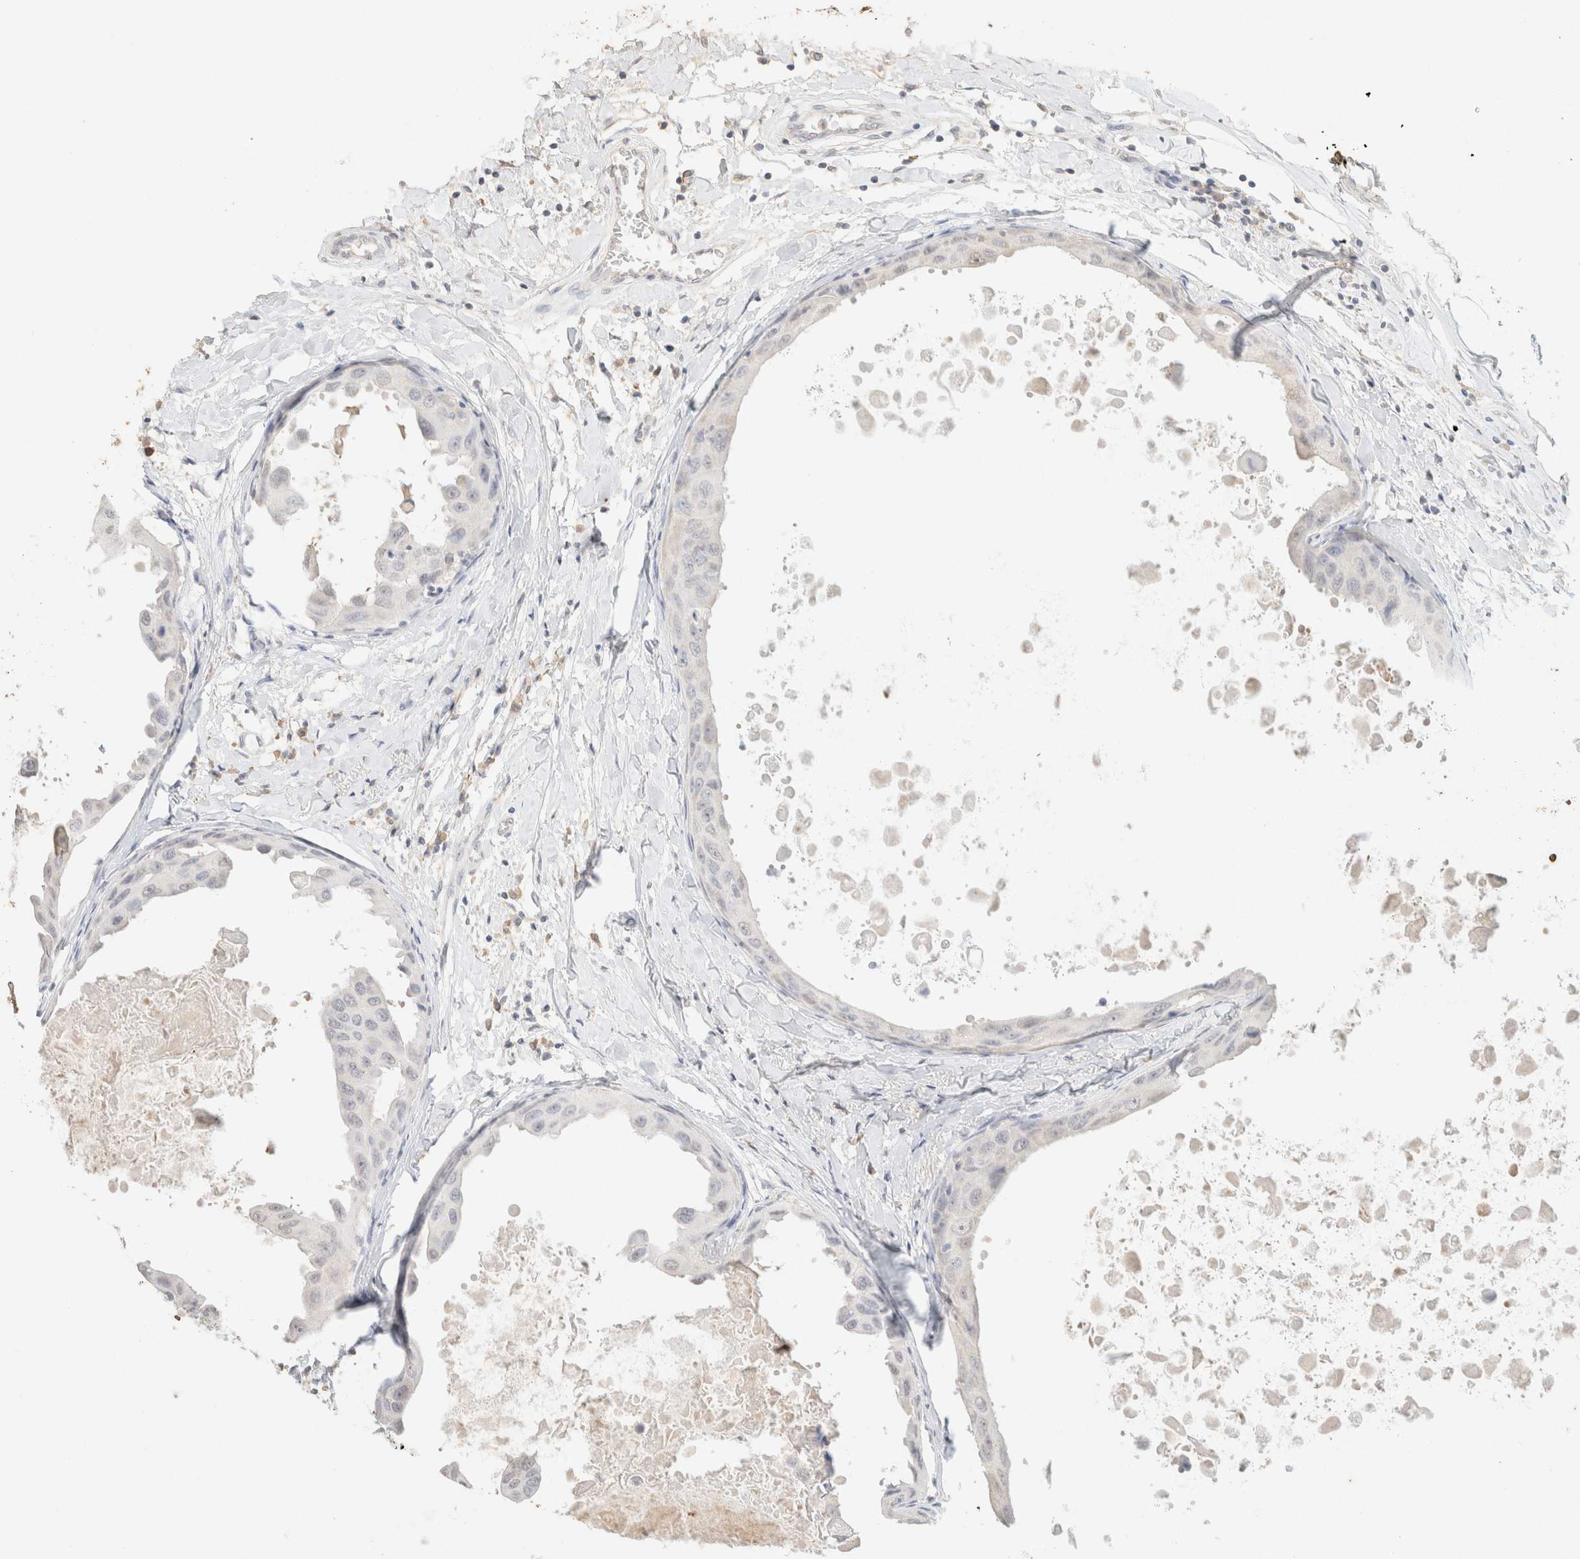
{"staining": {"intensity": "negative", "quantity": "none", "location": "none"}, "tissue": "breast cancer", "cell_type": "Tumor cells", "image_type": "cancer", "snomed": [{"axis": "morphology", "description": "Duct carcinoma"}, {"axis": "topography", "description": "Breast"}], "caption": "This is an immunohistochemistry histopathology image of breast cancer. There is no staining in tumor cells.", "gene": "CPA1", "patient": {"sex": "female", "age": 27}}